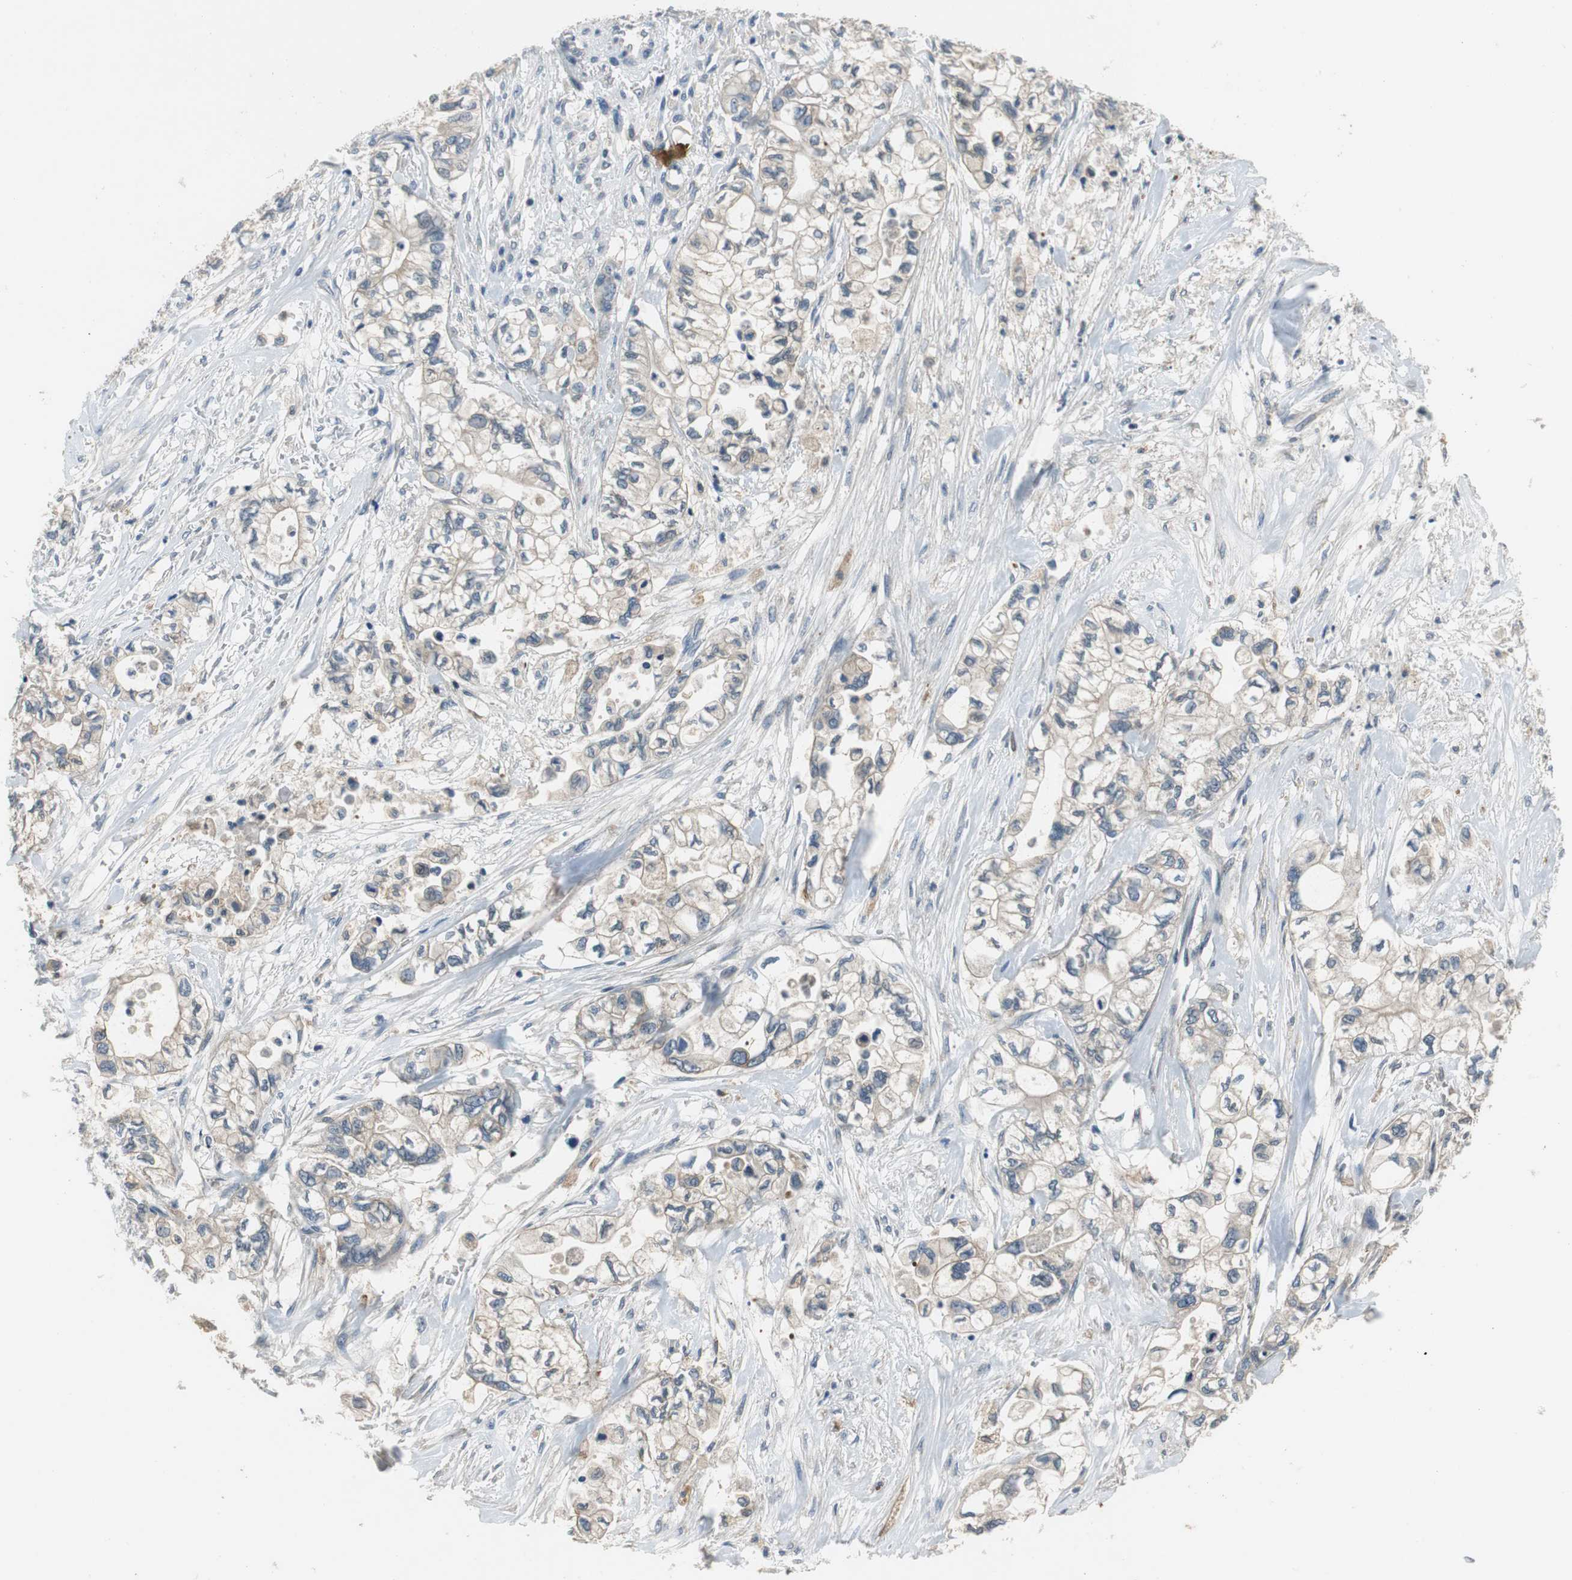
{"staining": {"intensity": "weak", "quantity": "25%-75%", "location": "cytoplasmic/membranous"}, "tissue": "pancreatic cancer", "cell_type": "Tumor cells", "image_type": "cancer", "snomed": [{"axis": "morphology", "description": "Adenocarcinoma, NOS"}, {"axis": "topography", "description": "Pancreas"}], "caption": "A micrograph of human pancreatic cancer (adenocarcinoma) stained for a protein shows weak cytoplasmic/membranous brown staining in tumor cells. (DAB (3,3'-diaminobenzidine) IHC, brown staining for protein, blue staining for nuclei).", "gene": "GLCCI1", "patient": {"sex": "male", "age": 79}}